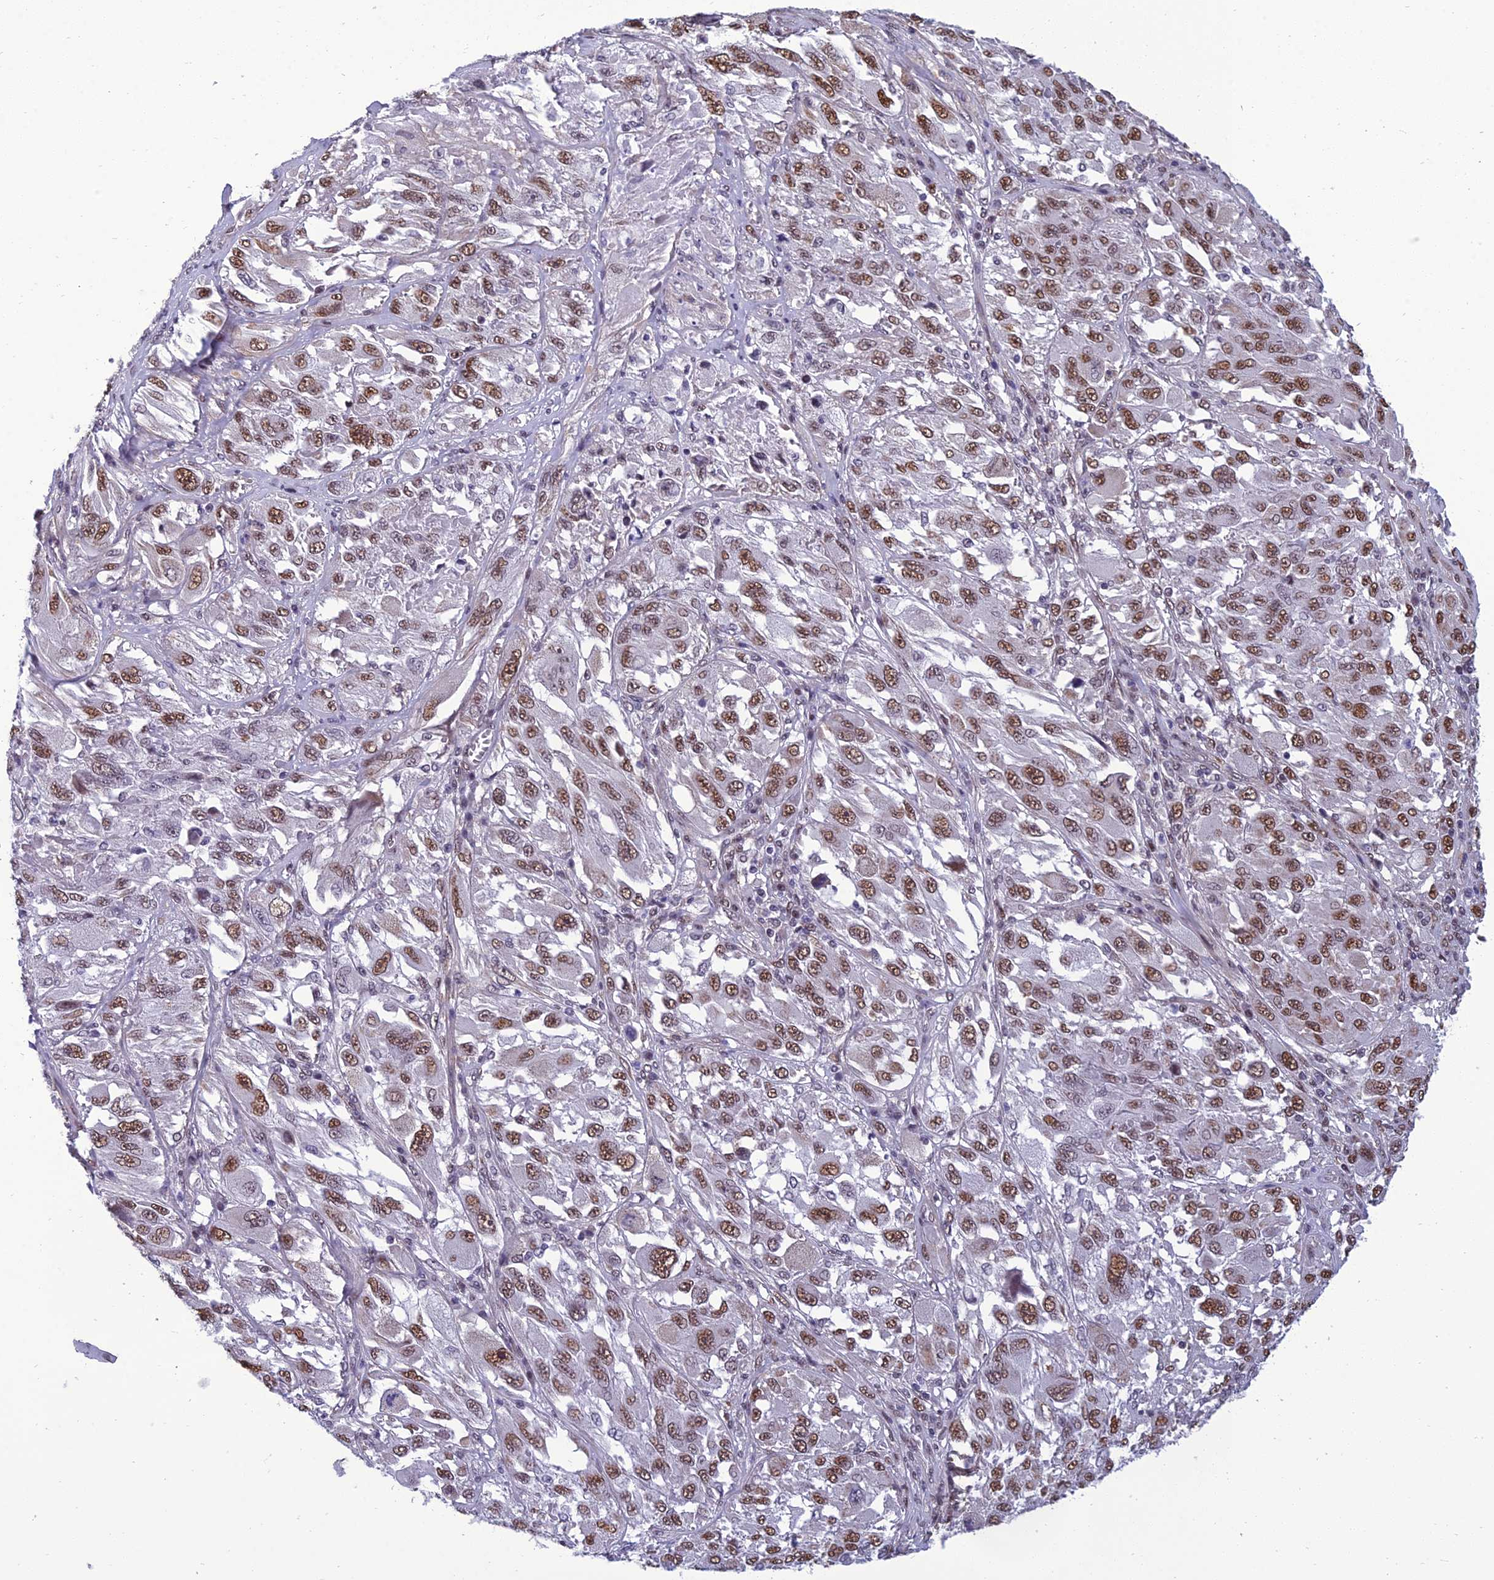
{"staining": {"intensity": "moderate", "quantity": ">75%", "location": "nuclear"}, "tissue": "melanoma", "cell_type": "Tumor cells", "image_type": "cancer", "snomed": [{"axis": "morphology", "description": "Malignant melanoma, NOS"}, {"axis": "topography", "description": "Skin"}], "caption": "The immunohistochemical stain shows moderate nuclear expression in tumor cells of melanoma tissue.", "gene": "RSRC1", "patient": {"sex": "female", "age": 91}}